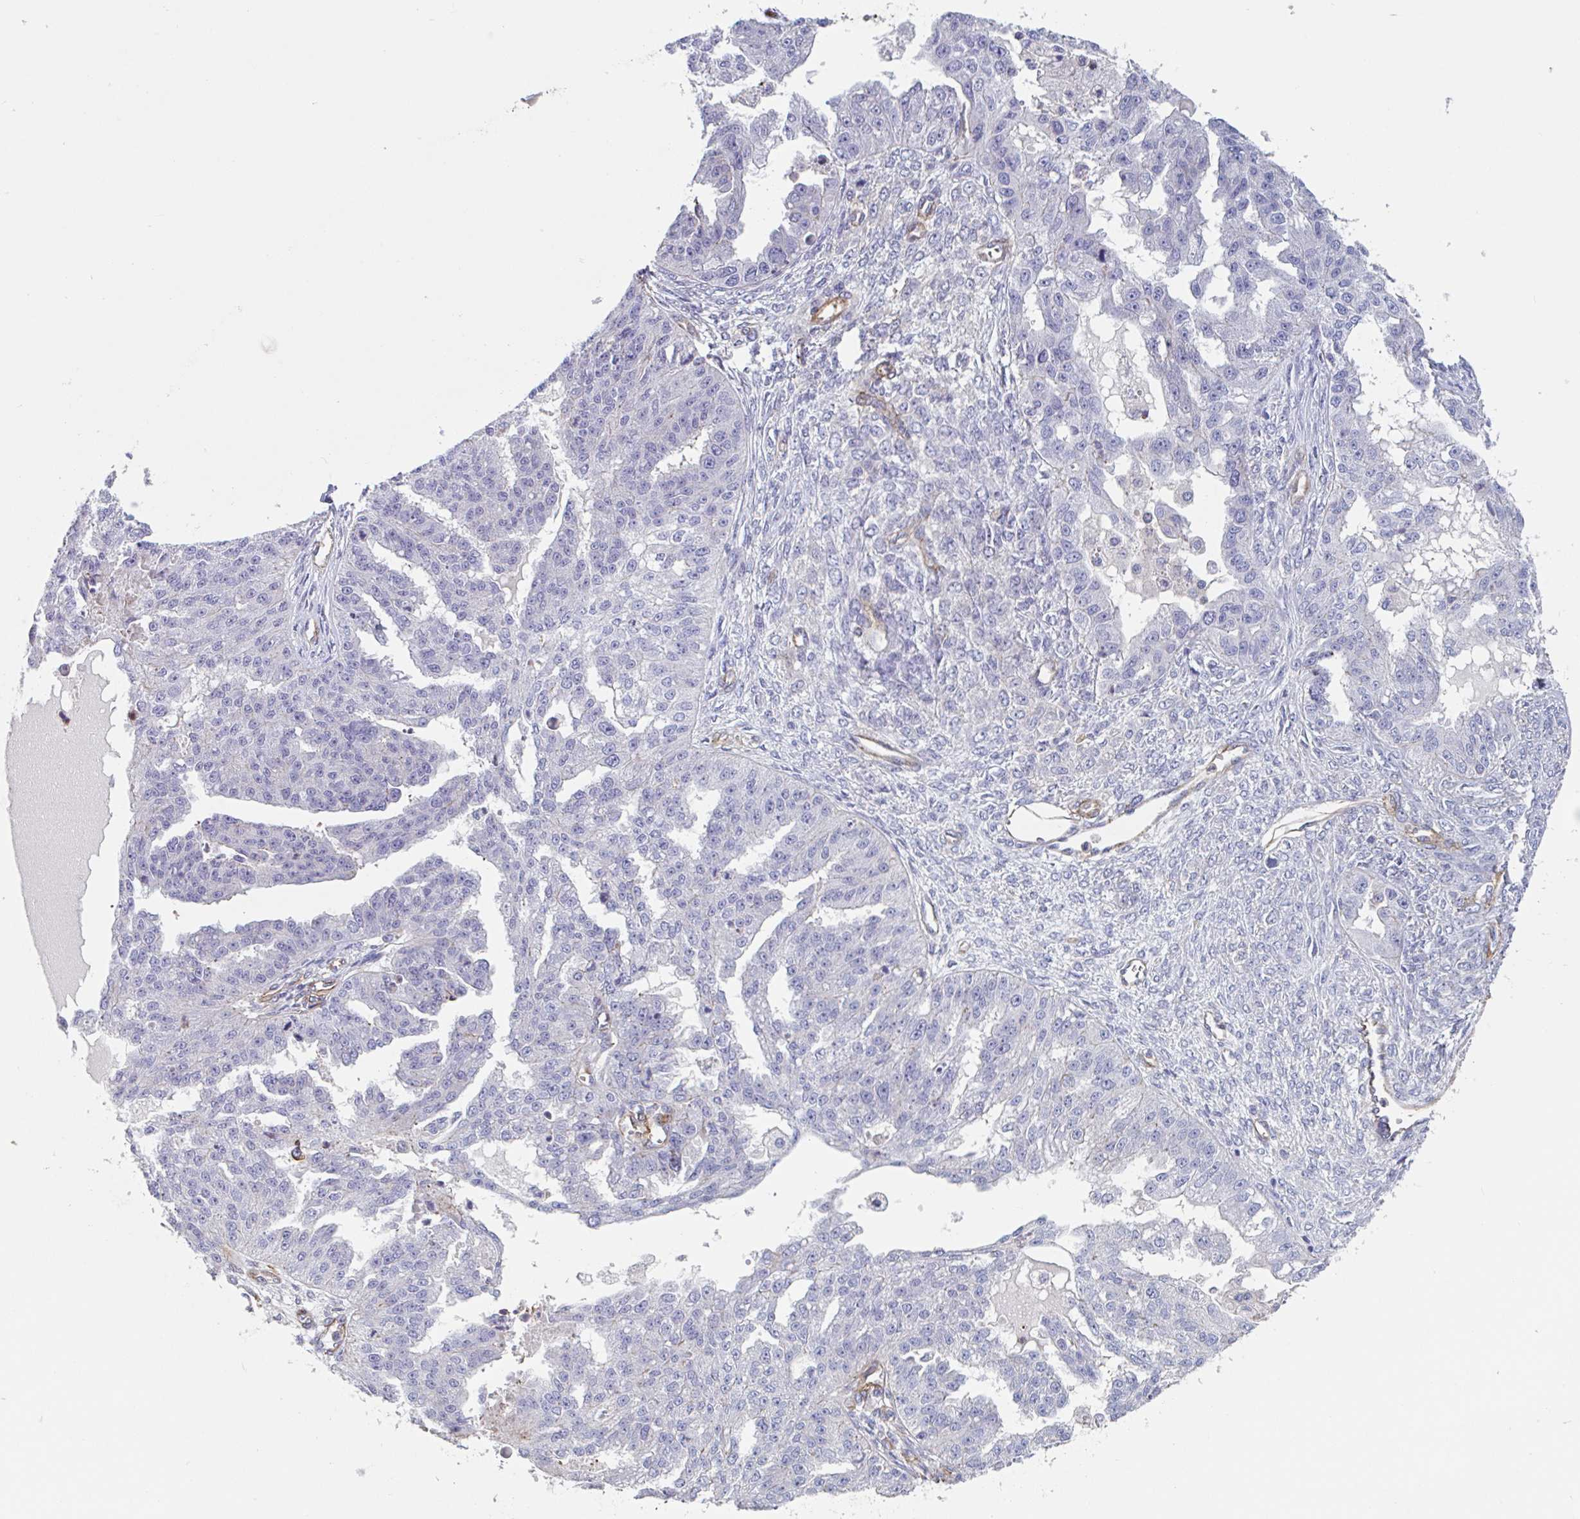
{"staining": {"intensity": "negative", "quantity": "none", "location": "none"}, "tissue": "ovarian cancer", "cell_type": "Tumor cells", "image_type": "cancer", "snomed": [{"axis": "morphology", "description": "Cystadenocarcinoma, serous, NOS"}, {"axis": "topography", "description": "Ovary"}], "caption": "IHC of human ovarian cancer (serous cystadenocarcinoma) reveals no staining in tumor cells. The staining is performed using DAB brown chromogen with nuclei counter-stained in using hematoxylin.", "gene": "SHISA7", "patient": {"sex": "female", "age": 58}}